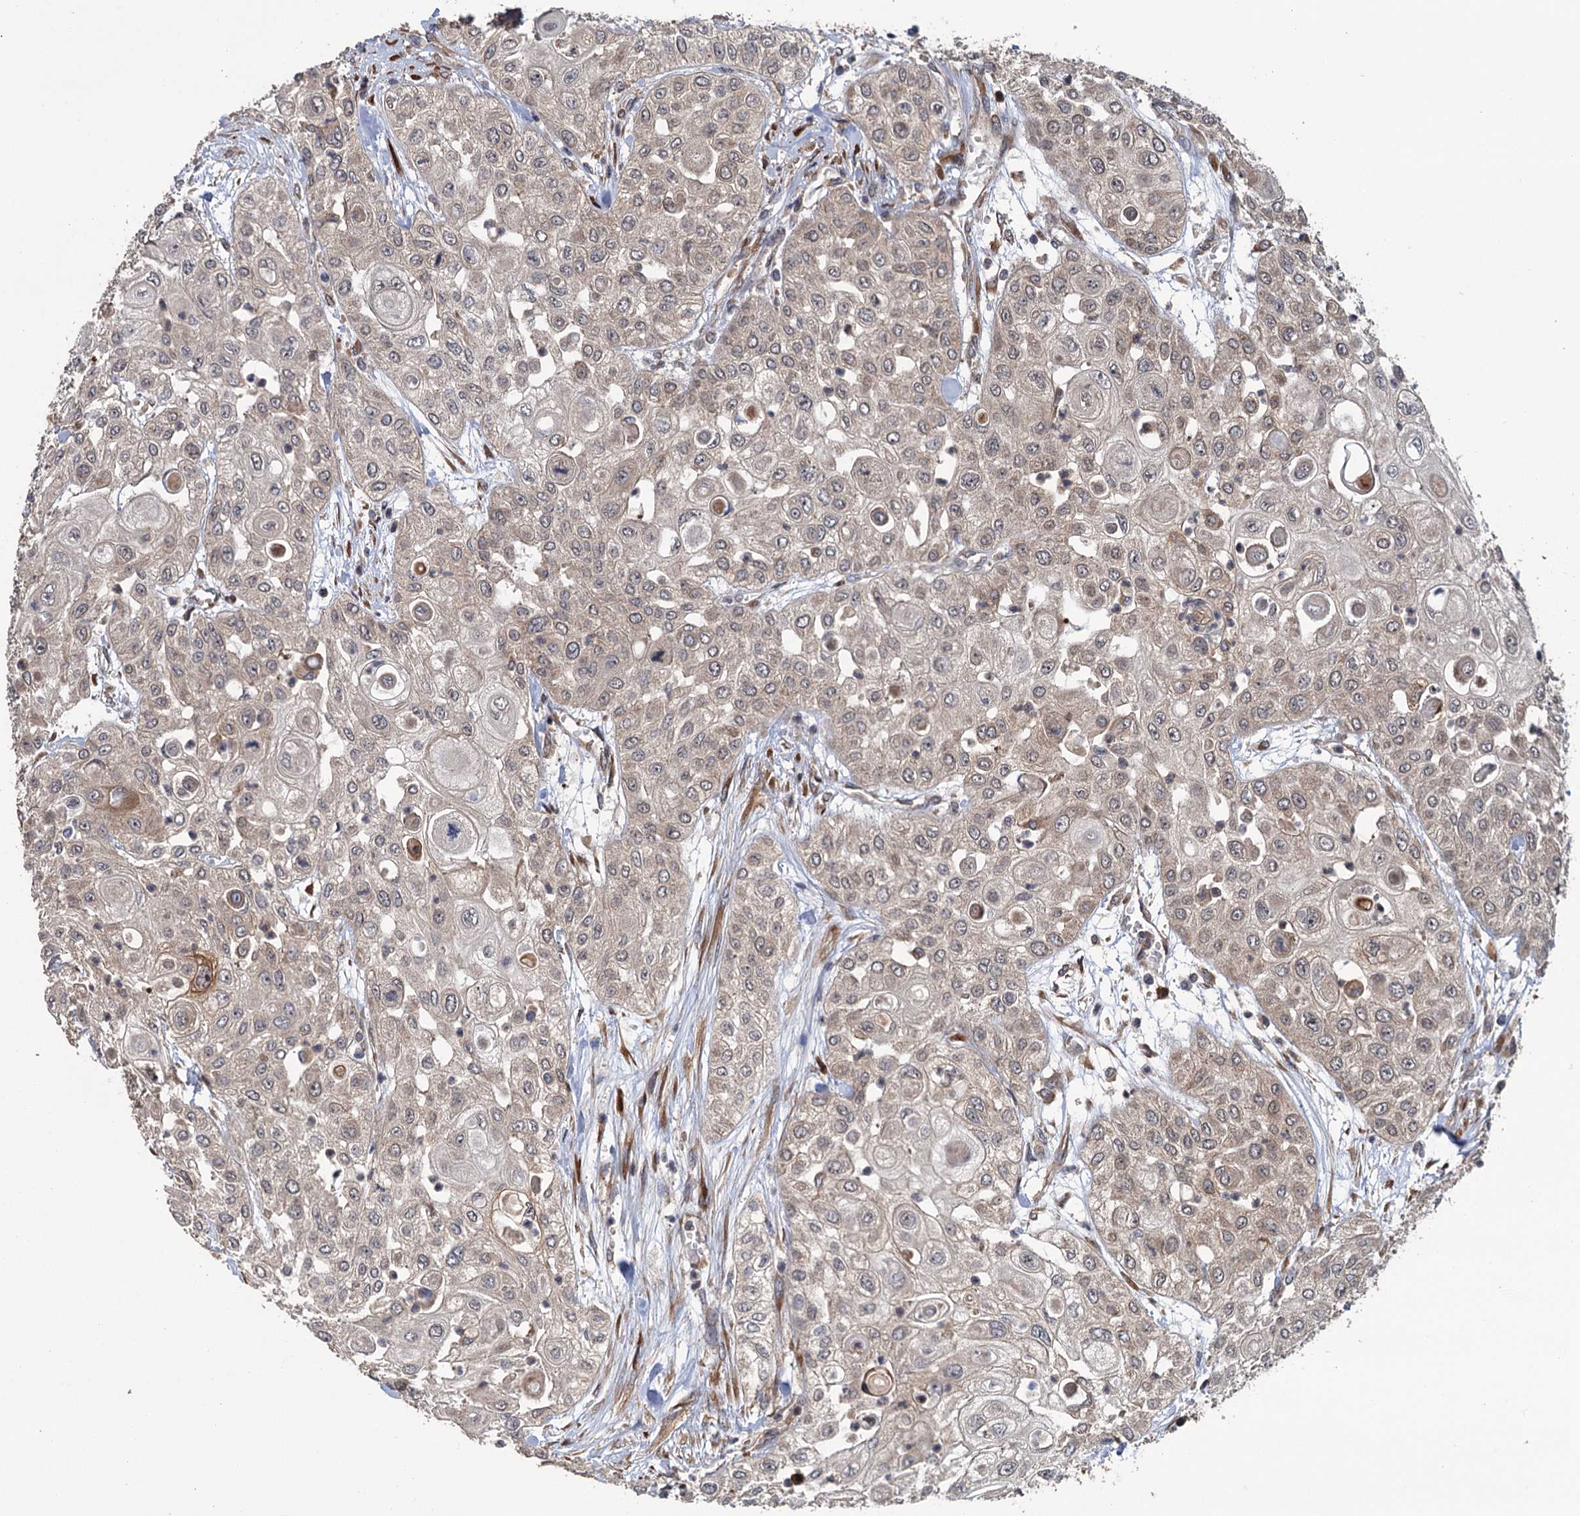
{"staining": {"intensity": "weak", "quantity": "<25%", "location": "cytoplasmic/membranous"}, "tissue": "urothelial cancer", "cell_type": "Tumor cells", "image_type": "cancer", "snomed": [{"axis": "morphology", "description": "Urothelial carcinoma, High grade"}, {"axis": "topography", "description": "Urinary bladder"}], "caption": "Image shows no protein staining in tumor cells of high-grade urothelial carcinoma tissue. (Brightfield microscopy of DAB (3,3'-diaminobenzidine) immunohistochemistry (IHC) at high magnification).", "gene": "KANSL2", "patient": {"sex": "female", "age": 79}}